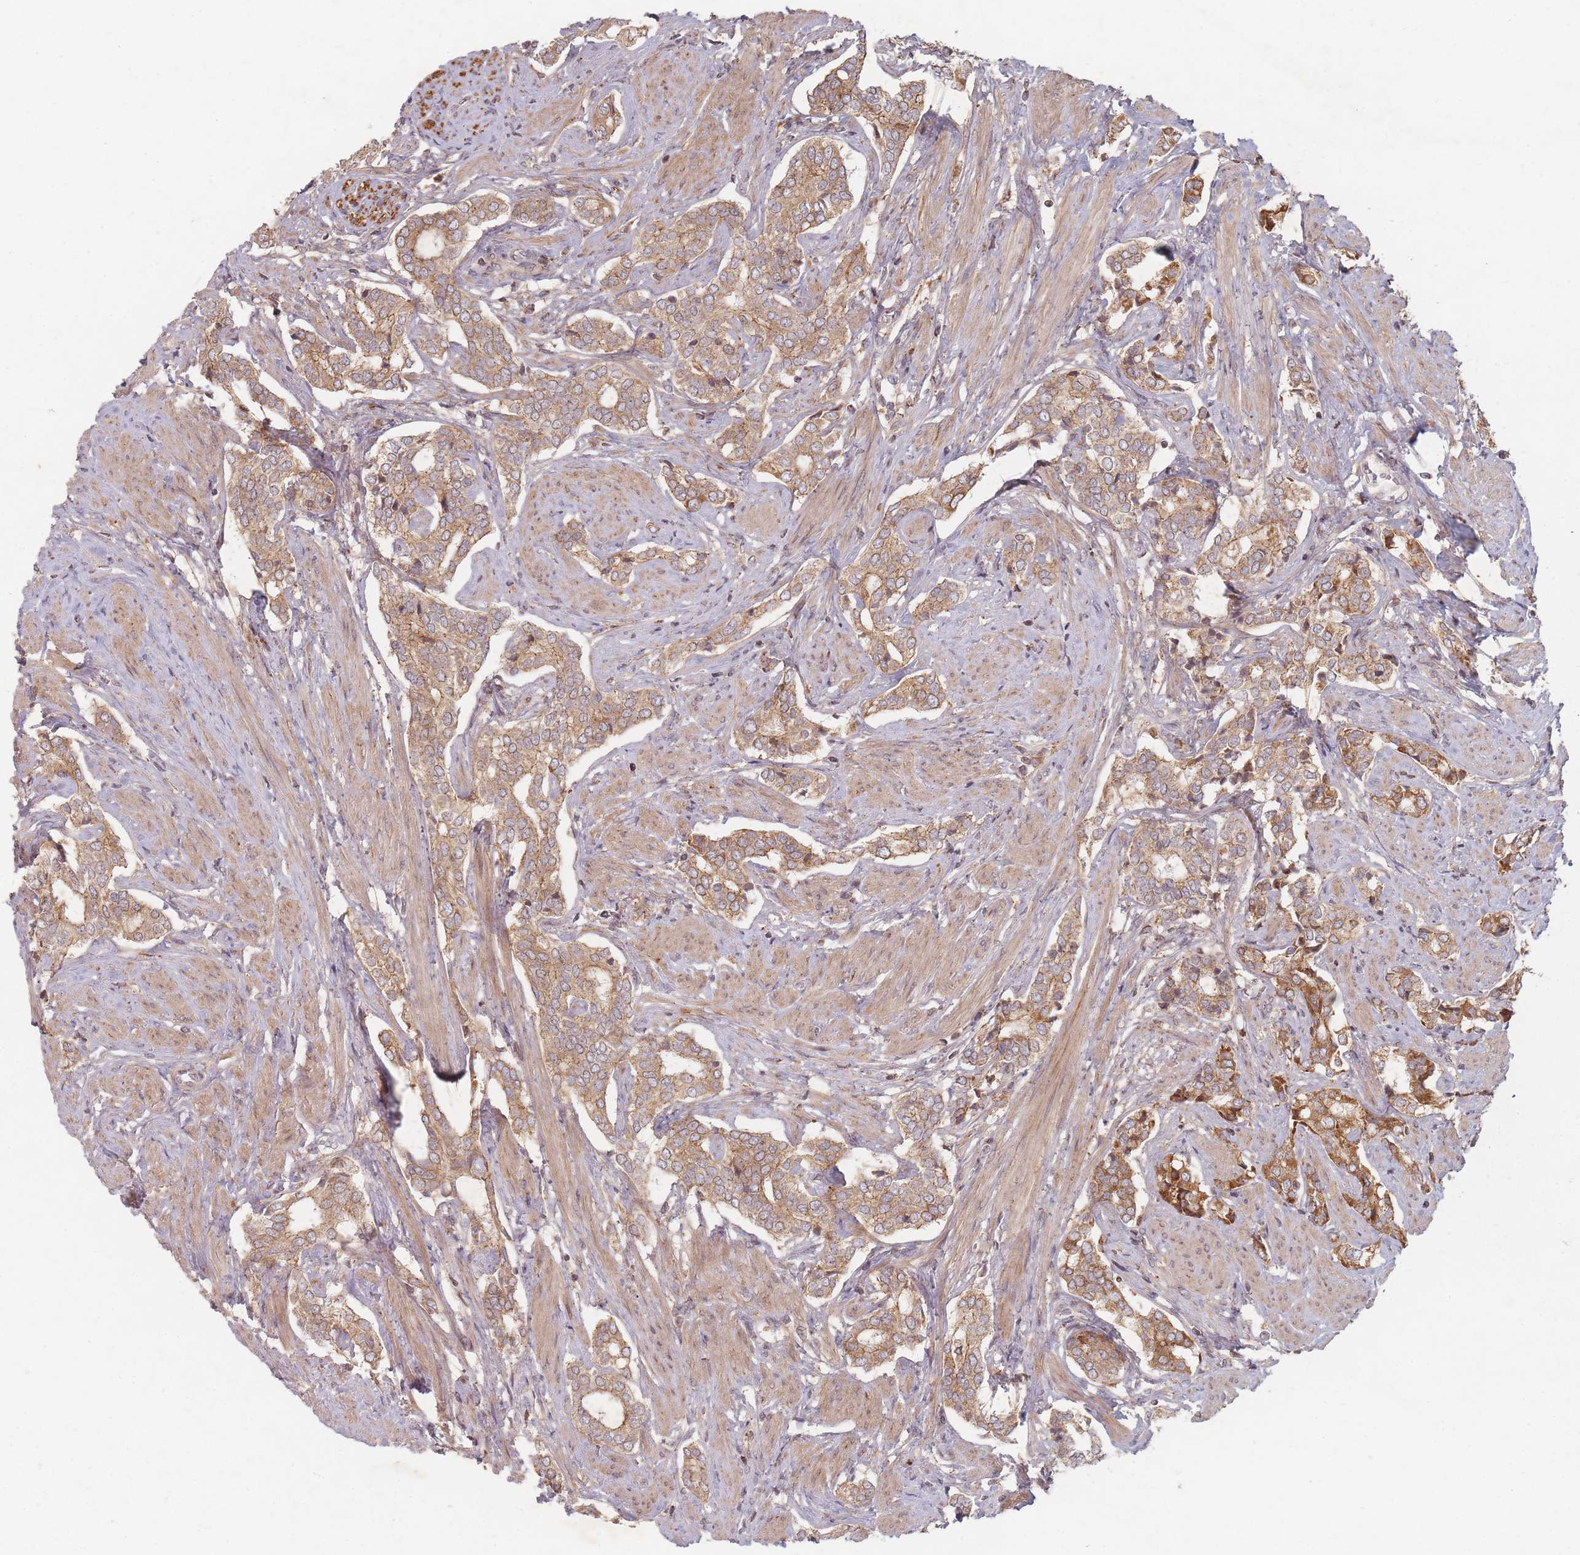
{"staining": {"intensity": "moderate", "quantity": ">75%", "location": "cytoplasmic/membranous"}, "tissue": "prostate cancer", "cell_type": "Tumor cells", "image_type": "cancer", "snomed": [{"axis": "morphology", "description": "Adenocarcinoma, High grade"}, {"axis": "topography", "description": "Prostate"}], "caption": "Immunohistochemistry (IHC) image of neoplastic tissue: human adenocarcinoma (high-grade) (prostate) stained using IHC demonstrates medium levels of moderate protein expression localized specifically in the cytoplasmic/membranous of tumor cells, appearing as a cytoplasmic/membranous brown color.", "gene": "RADX", "patient": {"sex": "male", "age": 71}}